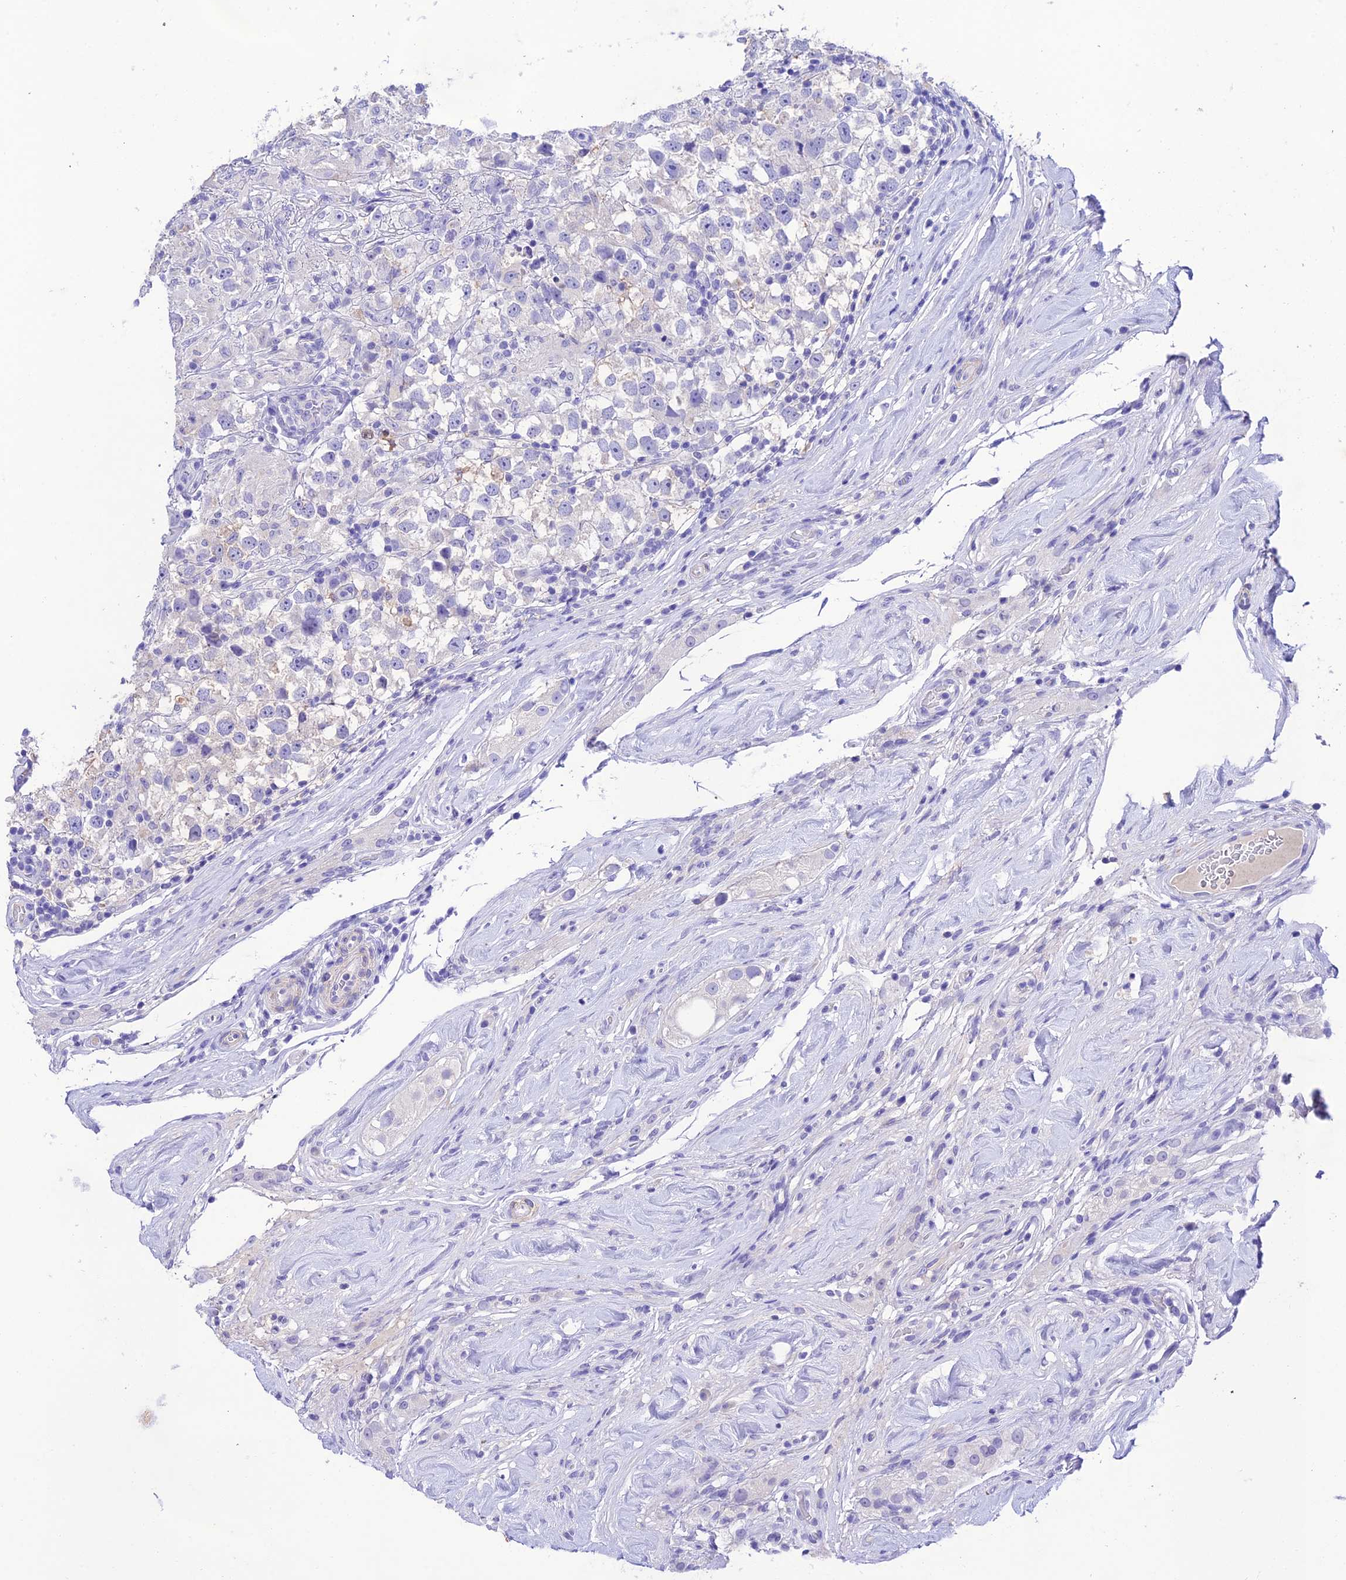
{"staining": {"intensity": "negative", "quantity": "none", "location": "none"}, "tissue": "testis cancer", "cell_type": "Tumor cells", "image_type": "cancer", "snomed": [{"axis": "morphology", "description": "Seminoma, NOS"}, {"axis": "topography", "description": "Testis"}], "caption": "The immunohistochemistry photomicrograph has no significant positivity in tumor cells of testis seminoma tissue. (Stains: DAB (3,3'-diaminobenzidine) IHC with hematoxylin counter stain, Microscopy: brightfield microscopy at high magnification).", "gene": "NLRP6", "patient": {"sex": "male", "age": 46}}